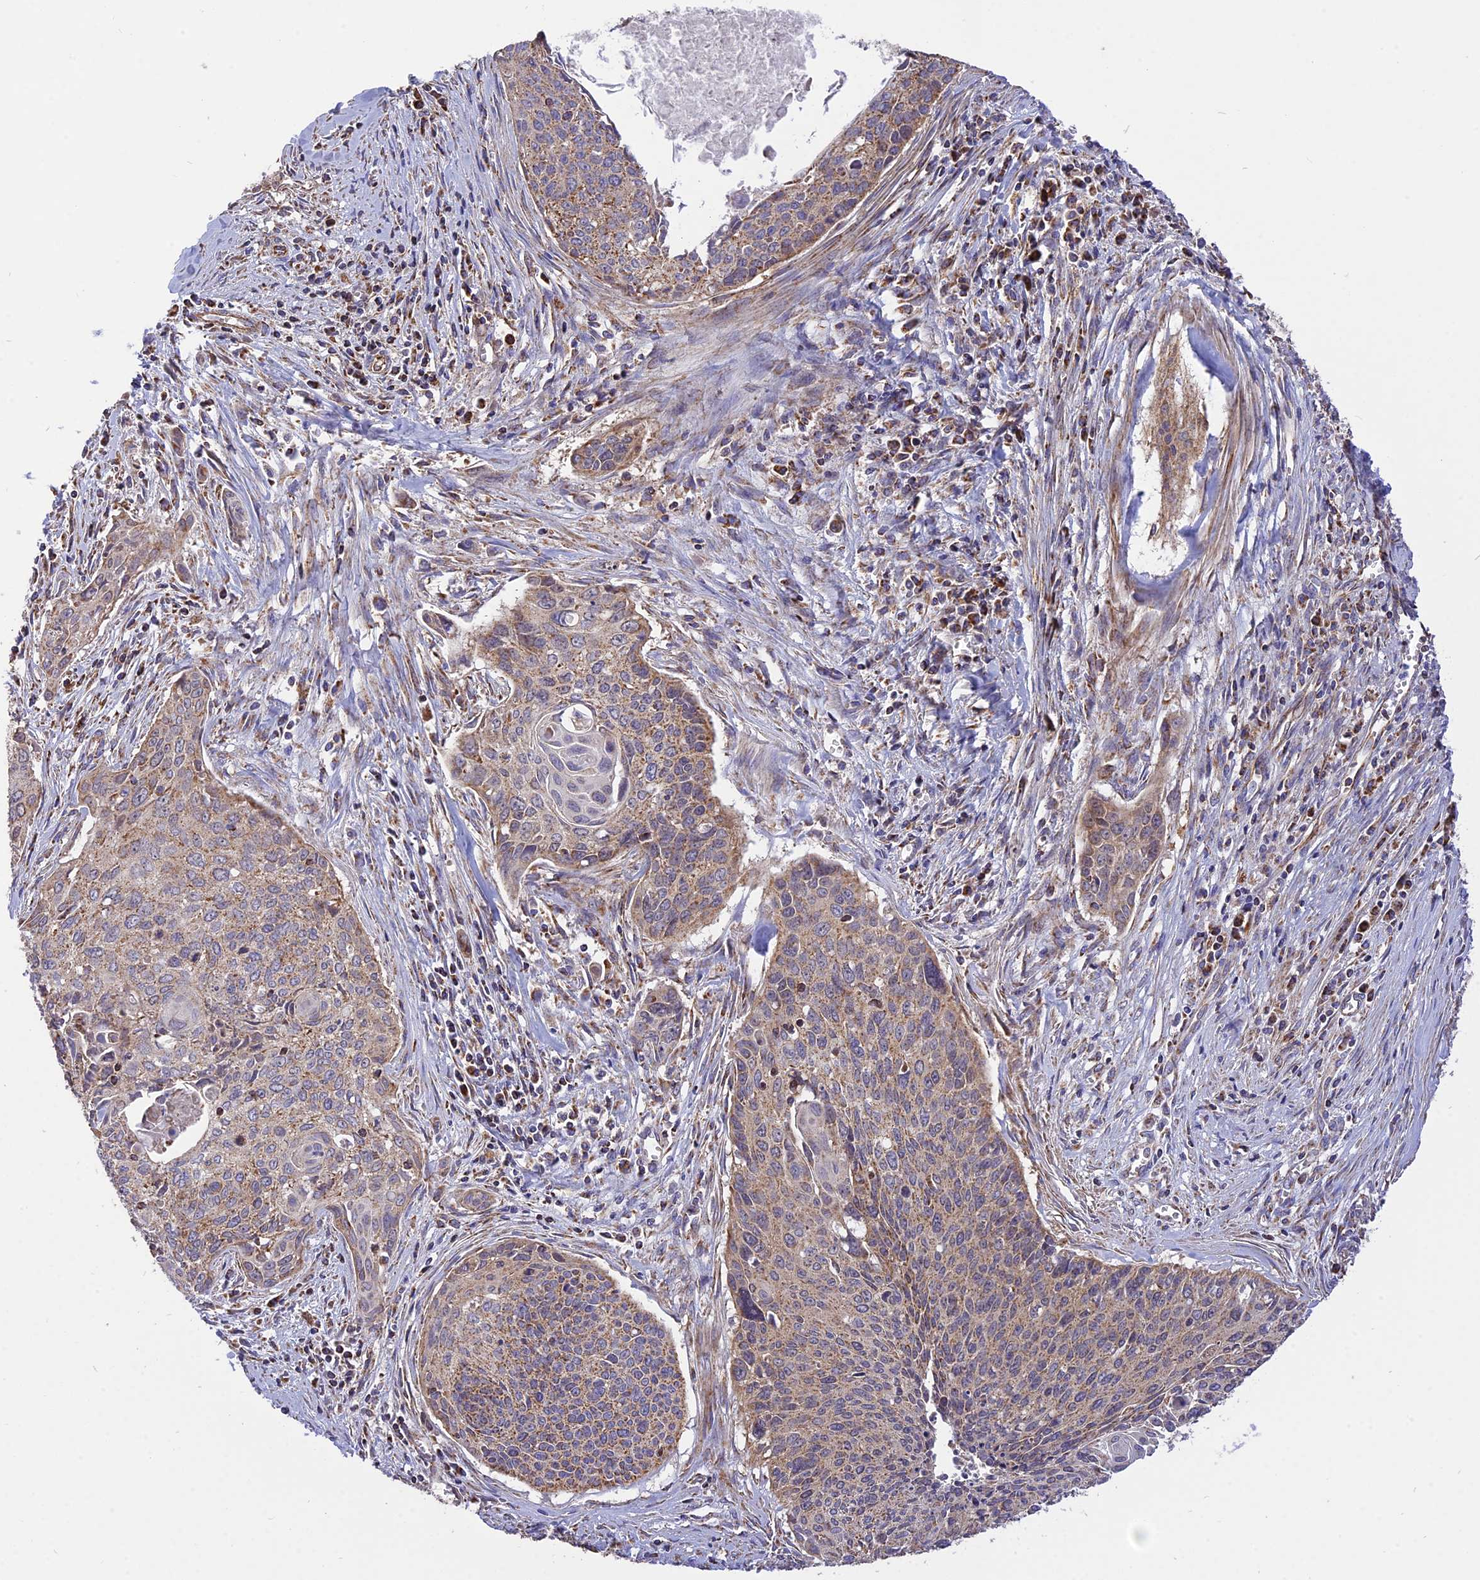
{"staining": {"intensity": "moderate", "quantity": ">75%", "location": "cytoplasmic/membranous"}, "tissue": "cervical cancer", "cell_type": "Tumor cells", "image_type": "cancer", "snomed": [{"axis": "morphology", "description": "Squamous cell carcinoma, NOS"}, {"axis": "topography", "description": "Cervix"}], "caption": "Brown immunohistochemical staining in squamous cell carcinoma (cervical) demonstrates moderate cytoplasmic/membranous expression in approximately >75% of tumor cells.", "gene": "TTC4", "patient": {"sex": "female", "age": 55}}